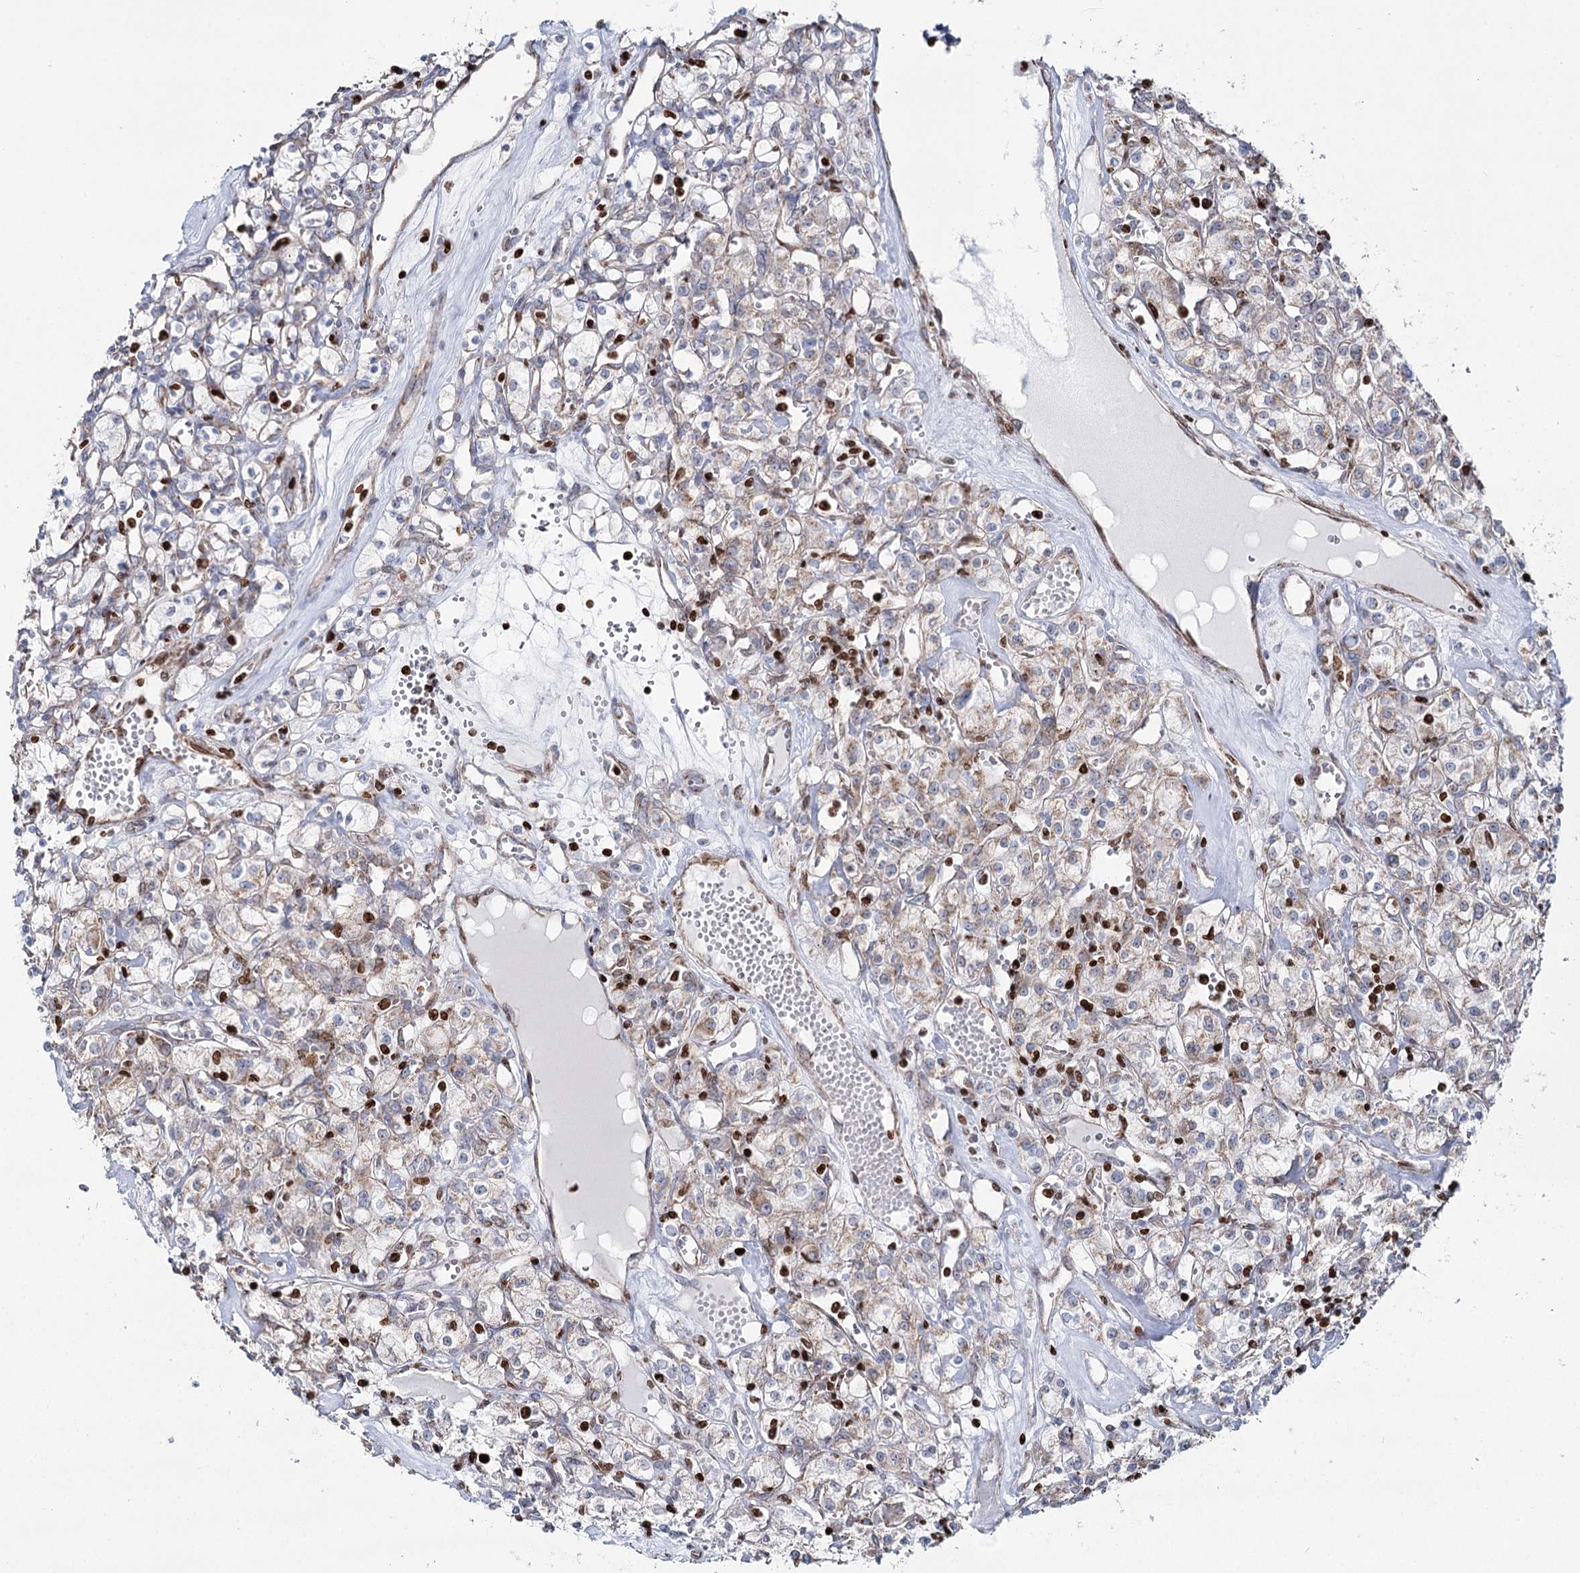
{"staining": {"intensity": "weak", "quantity": "25%-75%", "location": "cytoplasmic/membranous"}, "tissue": "renal cancer", "cell_type": "Tumor cells", "image_type": "cancer", "snomed": [{"axis": "morphology", "description": "Adenocarcinoma, NOS"}, {"axis": "topography", "description": "Kidney"}], "caption": "Renal cancer tissue exhibits weak cytoplasmic/membranous positivity in about 25%-75% of tumor cells, visualized by immunohistochemistry.", "gene": "PDHX", "patient": {"sex": "female", "age": 59}}